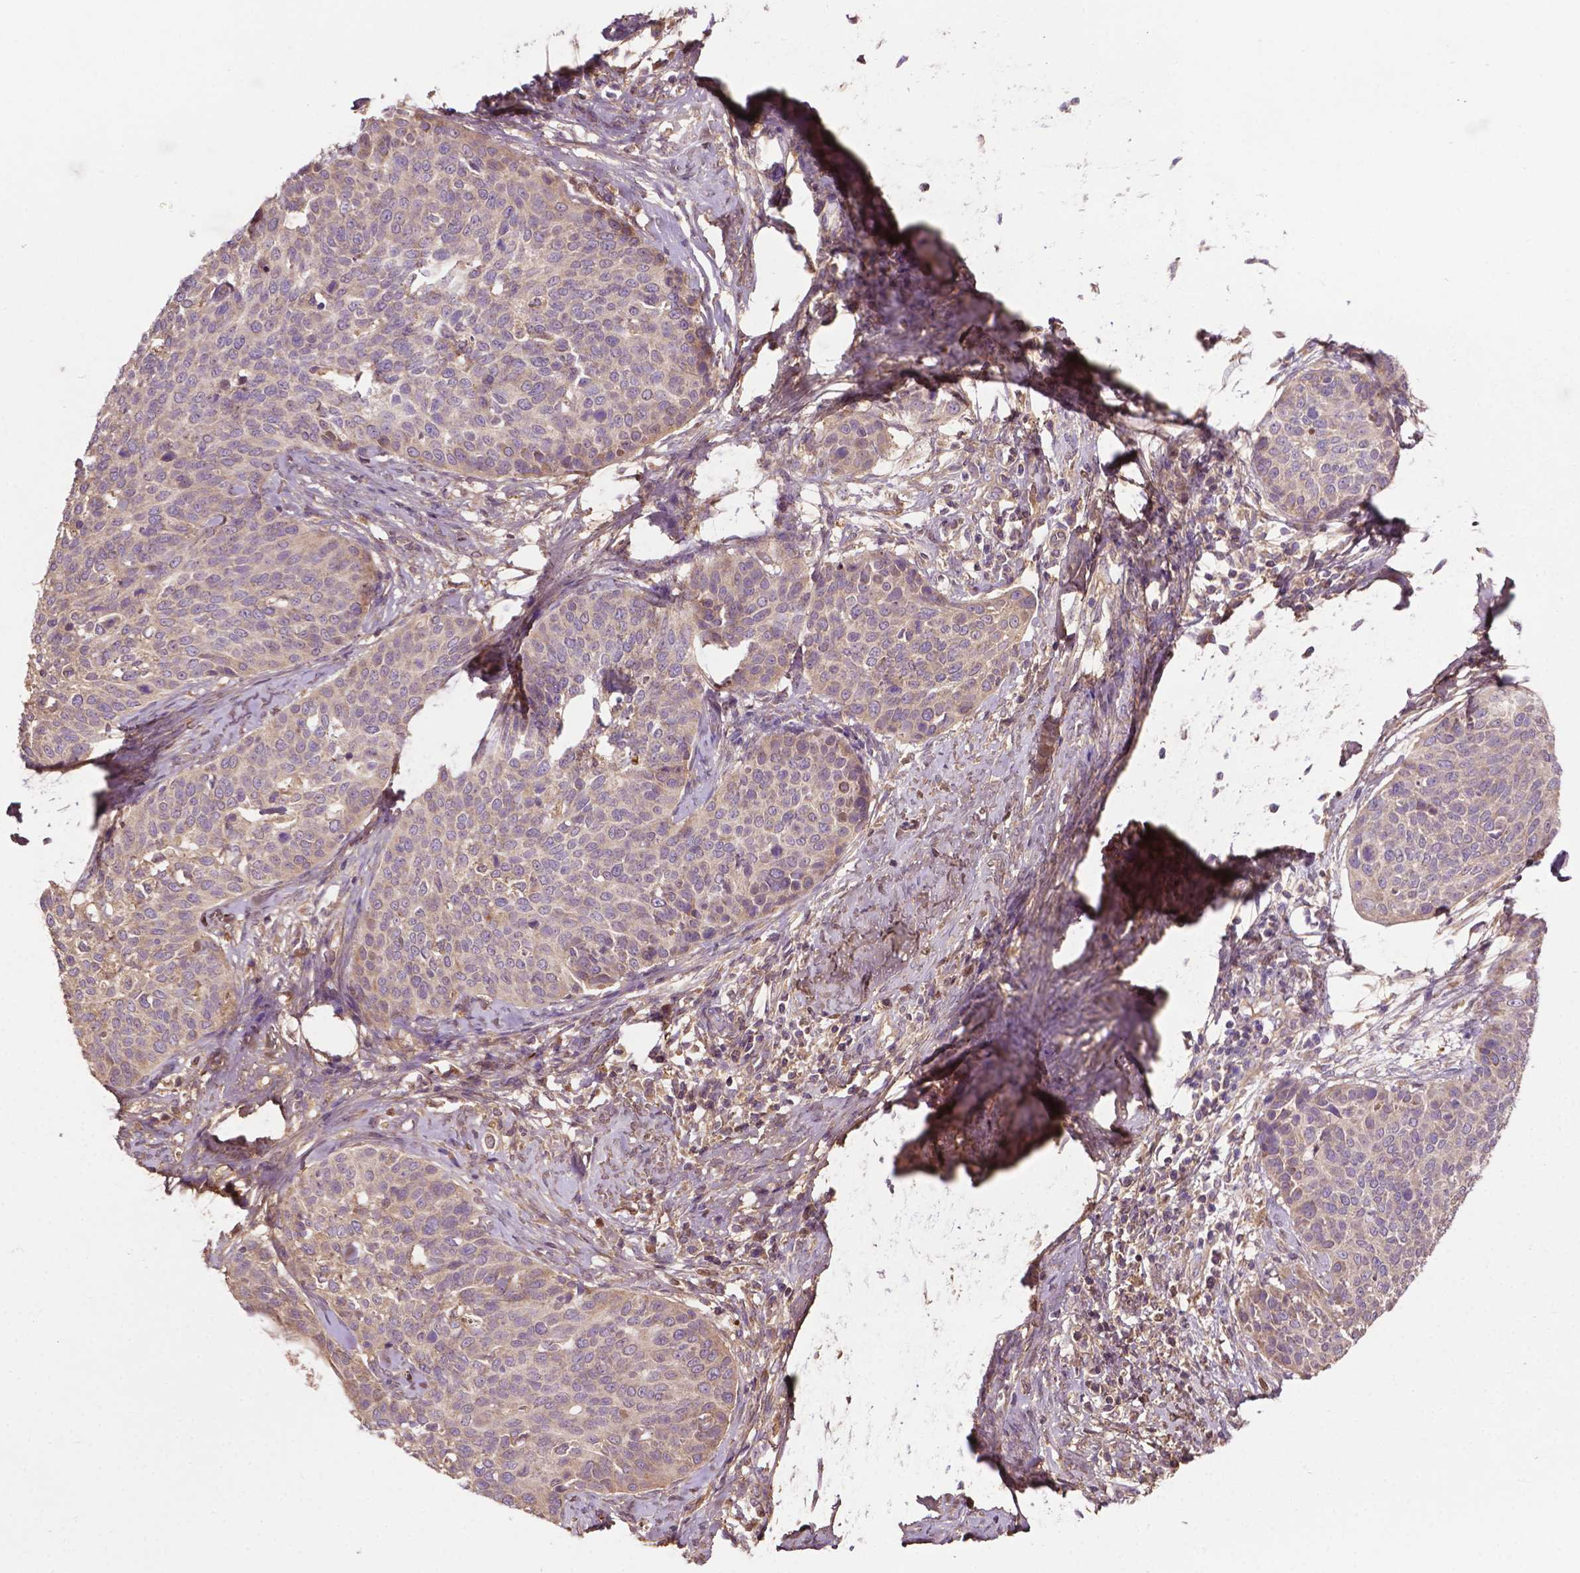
{"staining": {"intensity": "weak", "quantity": "25%-75%", "location": "cytoplasmic/membranous"}, "tissue": "cervical cancer", "cell_type": "Tumor cells", "image_type": "cancer", "snomed": [{"axis": "morphology", "description": "Squamous cell carcinoma, NOS"}, {"axis": "topography", "description": "Cervix"}], "caption": "Tumor cells demonstrate low levels of weak cytoplasmic/membranous positivity in approximately 25%-75% of cells in human cervical cancer (squamous cell carcinoma).", "gene": "GJA9", "patient": {"sex": "female", "age": 69}}